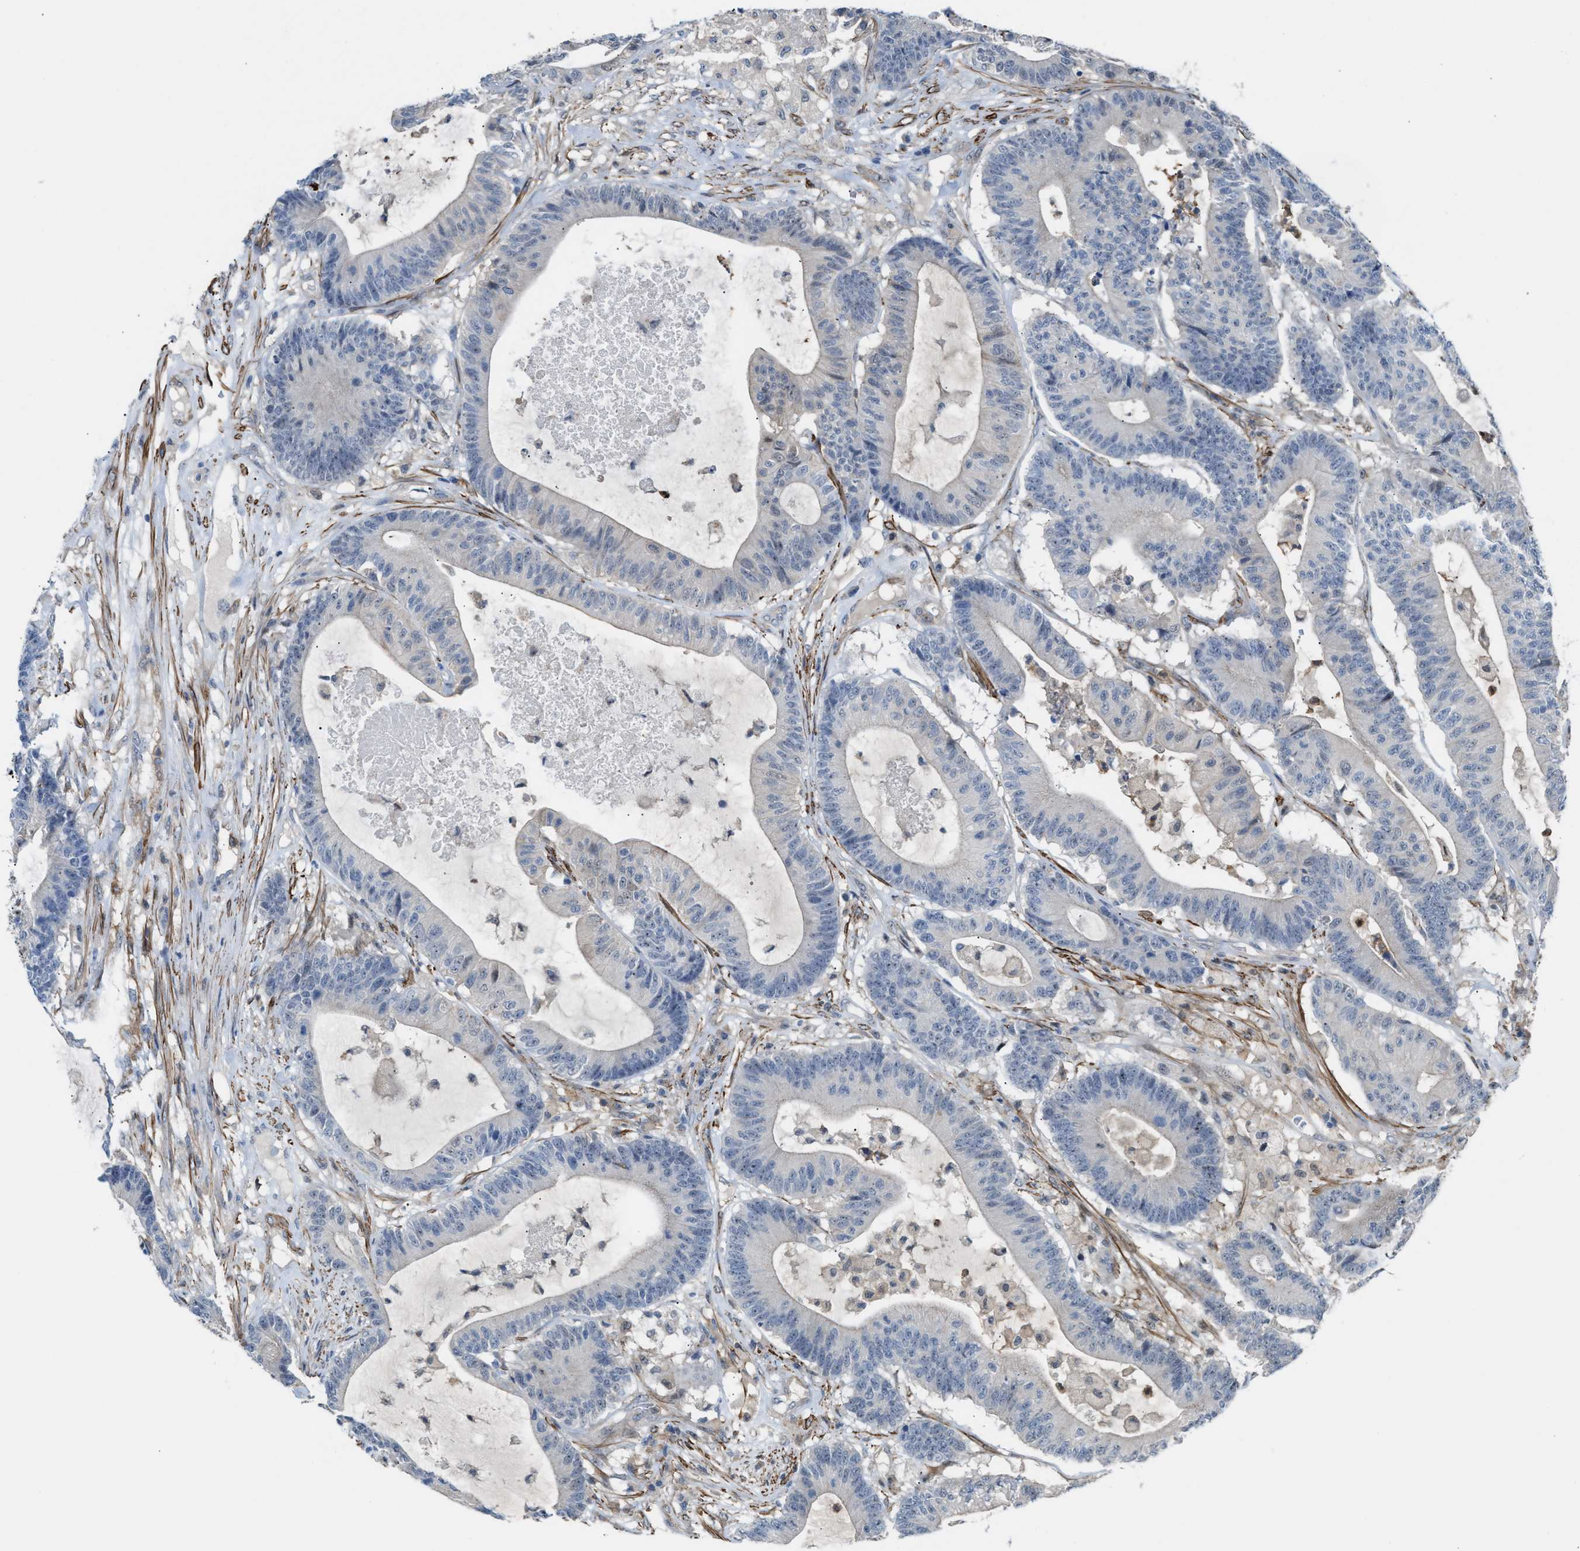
{"staining": {"intensity": "negative", "quantity": "none", "location": "none"}, "tissue": "colorectal cancer", "cell_type": "Tumor cells", "image_type": "cancer", "snomed": [{"axis": "morphology", "description": "Adenocarcinoma, NOS"}, {"axis": "topography", "description": "Colon"}], "caption": "Immunohistochemistry (IHC) image of neoplastic tissue: human colorectal cancer stained with DAB (3,3'-diaminobenzidine) demonstrates no significant protein positivity in tumor cells. (DAB immunohistochemistry (IHC), high magnification).", "gene": "NQO2", "patient": {"sex": "female", "age": 84}}